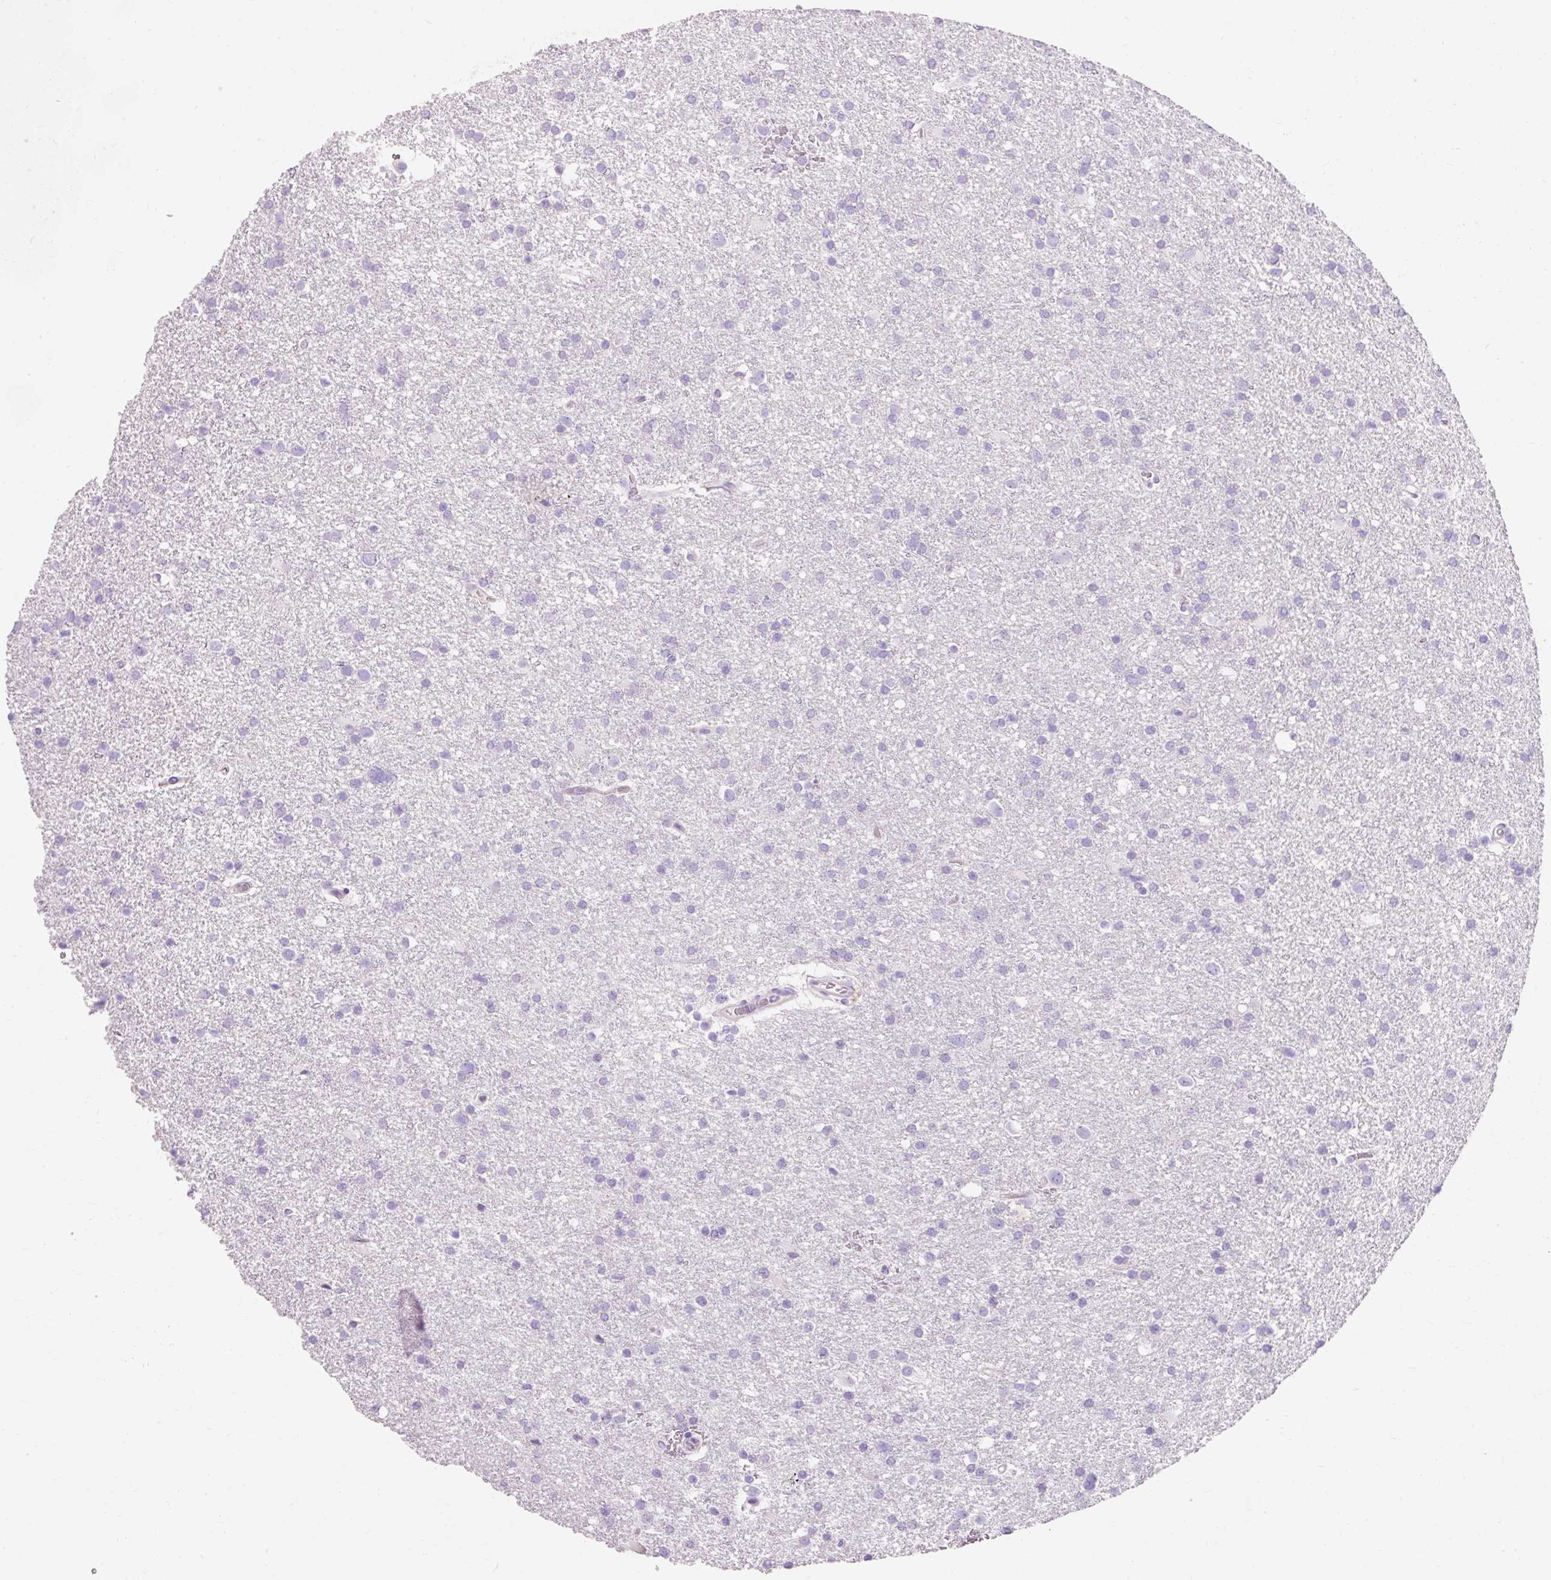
{"staining": {"intensity": "negative", "quantity": "none", "location": "none"}, "tissue": "glioma", "cell_type": "Tumor cells", "image_type": "cancer", "snomed": [{"axis": "morphology", "description": "Glioma, malignant, Low grade"}, {"axis": "topography", "description": "Brain"}], "caption": "Immunohistochemistry (IHC) histopathology image of neoplastic tissue: glioma stained with DAB (3,3'-diaminobenzidine) exhibits no significant protein positivity in tumor cells.", "gene": "TMEM213", "patient": {"sex": "female", "age": 32}}